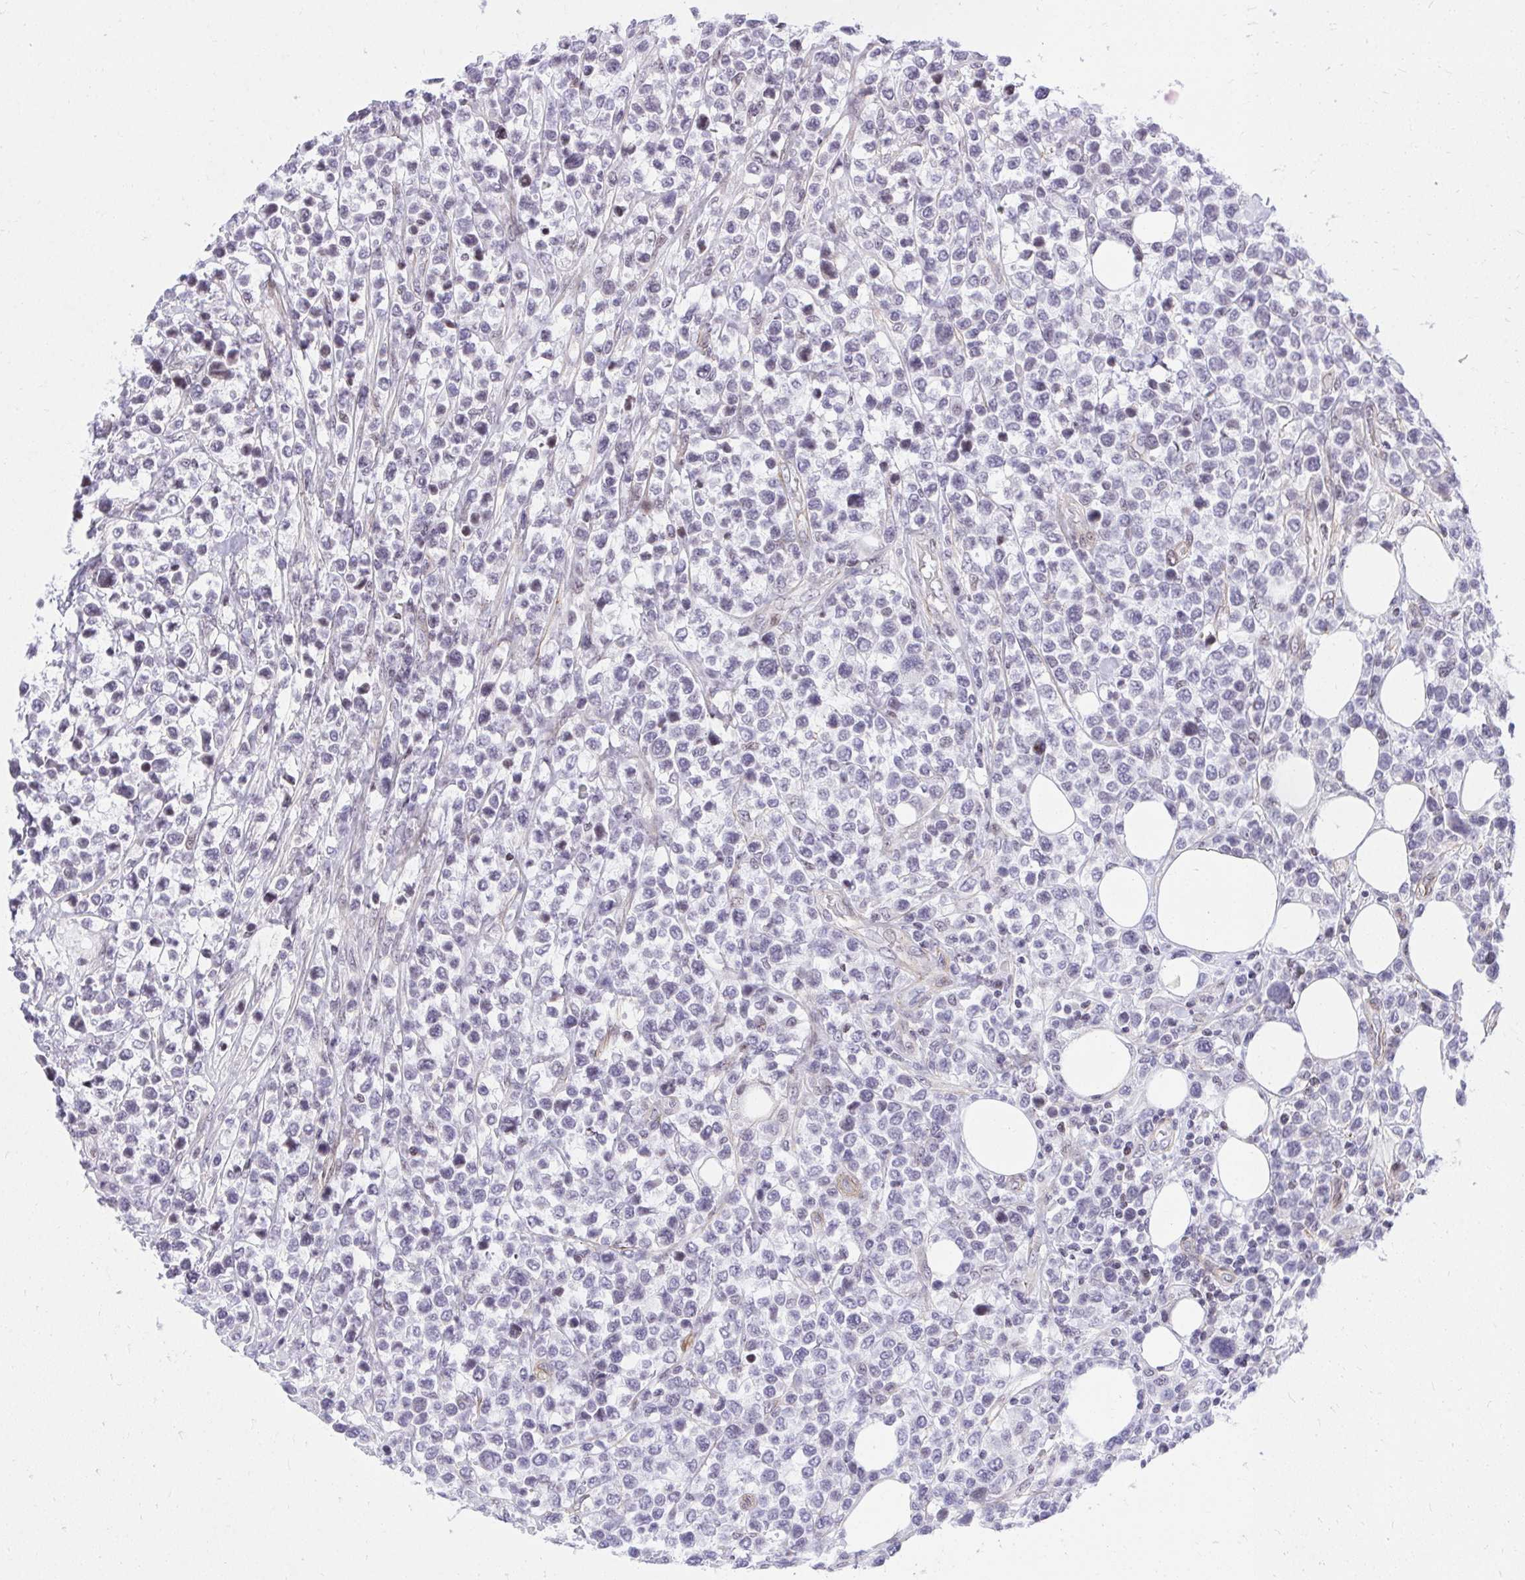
{"staining": {"intensity": "negative", "quantity": "none", "location": "none"}, "tissue": "lymphoma", "cell_type": "Tumor cells", "image_type": "cancer", "snomed": [{"axis": "morphology", "description": "Malignant lymphoma, non-Hodgkin's type, High grade"}, {"axis": "topography", "description": "Soft tissue"}], "caption": "DAB immunohistochemical staining of malignant lymphoma, non-Hodgkin's type (high-grade) exhibits no significant positivity in tumor cells.", "gene": "KCNN4", "patient": {"sex": "female", "age": 56}}